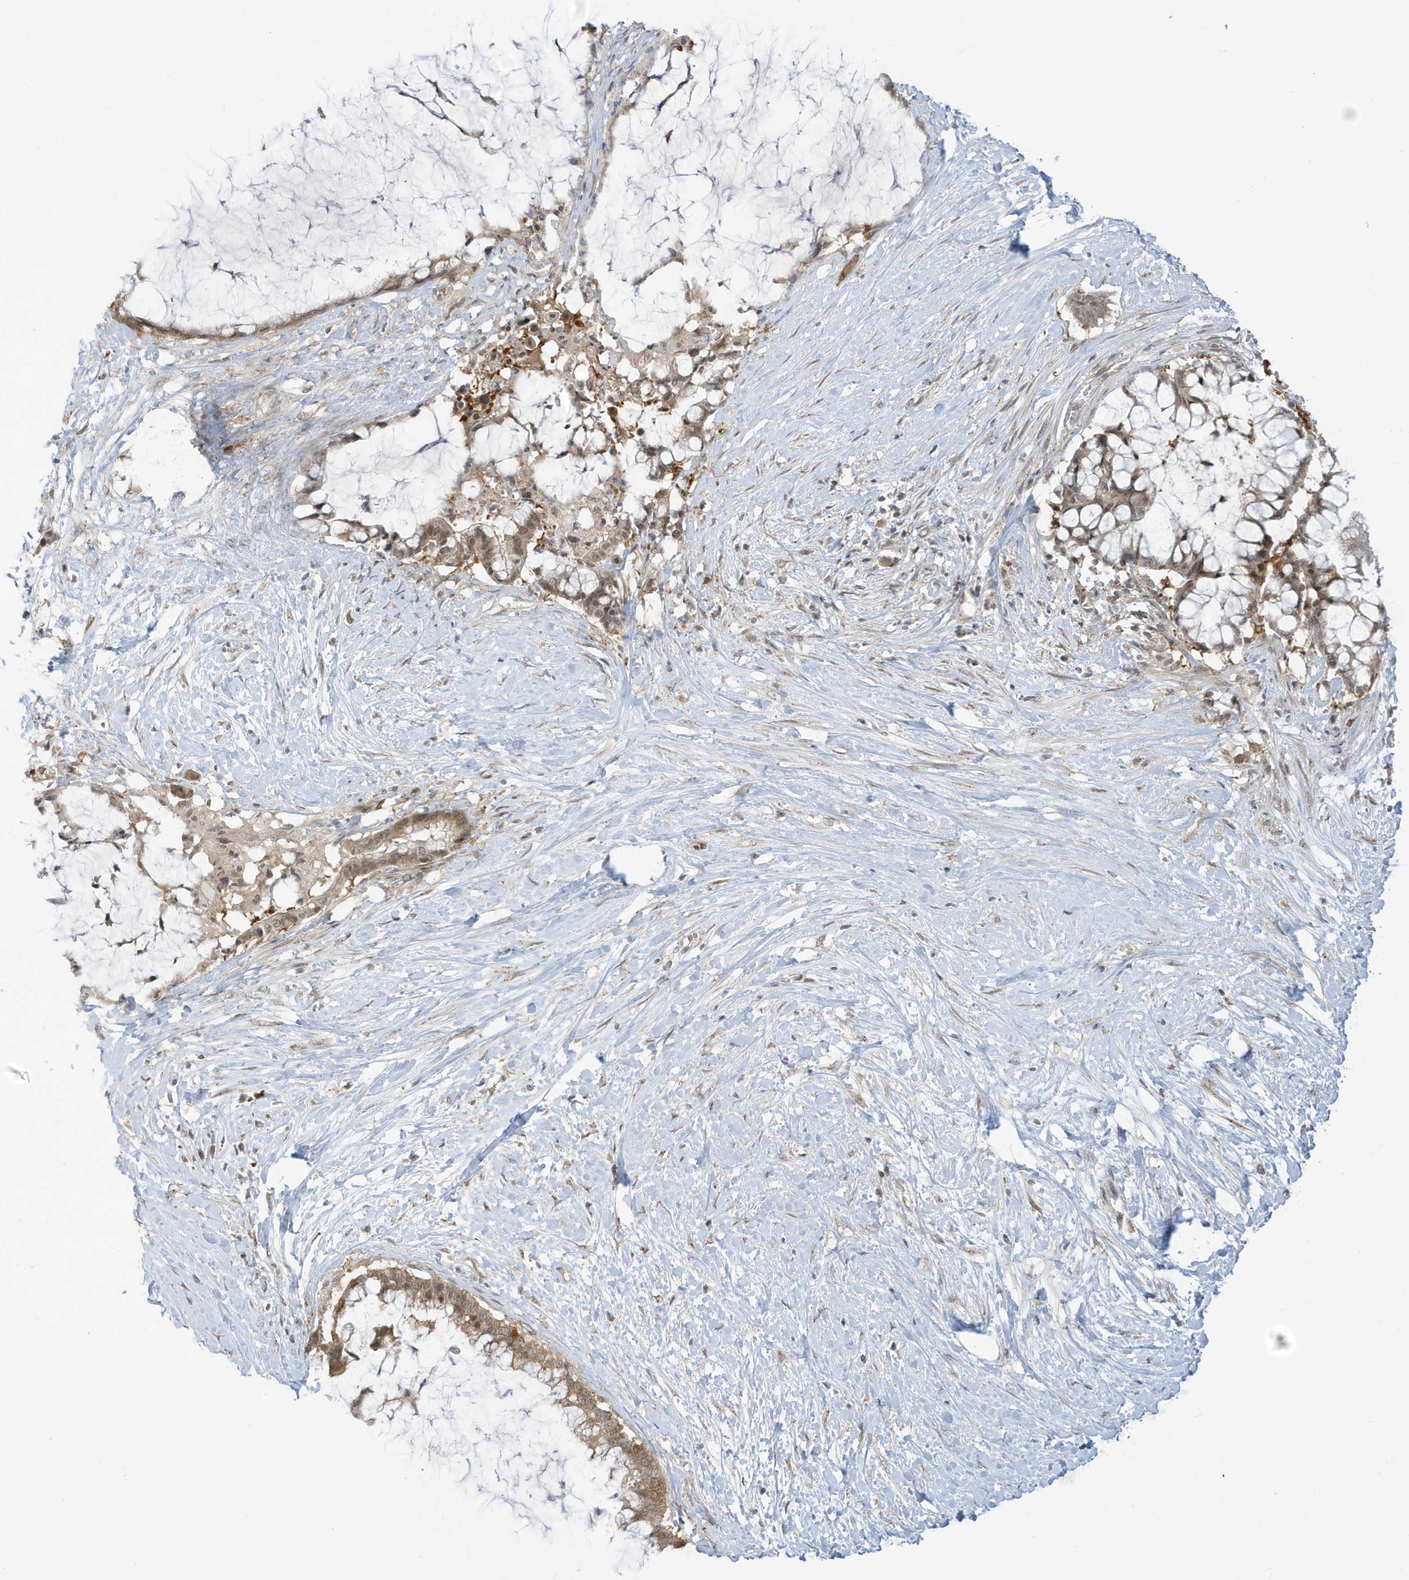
{"staining": {"intensity": "moderate", "quantity": ">75%", "location": "cytoplasmic/membranous,nuclear"}, "tissue": "pancreatic cancer", "cell_type": "Tumor cells", "image_type": "cancer", "snomed": [{"axis": "morphology", "description": "Adenocarcinoma, NOS"}, {"axis": "topography", "description": "Pancreas"}], "caption": "About >75% of tumor cells in adenocarcinoma (pancreatic) display moderate cytoplasmic/membranous and nuclear protein expression as visualized by brown immunohistochemical staining.", "gene": "TAB3", "patient": {"sex": "male", "age": 41}}